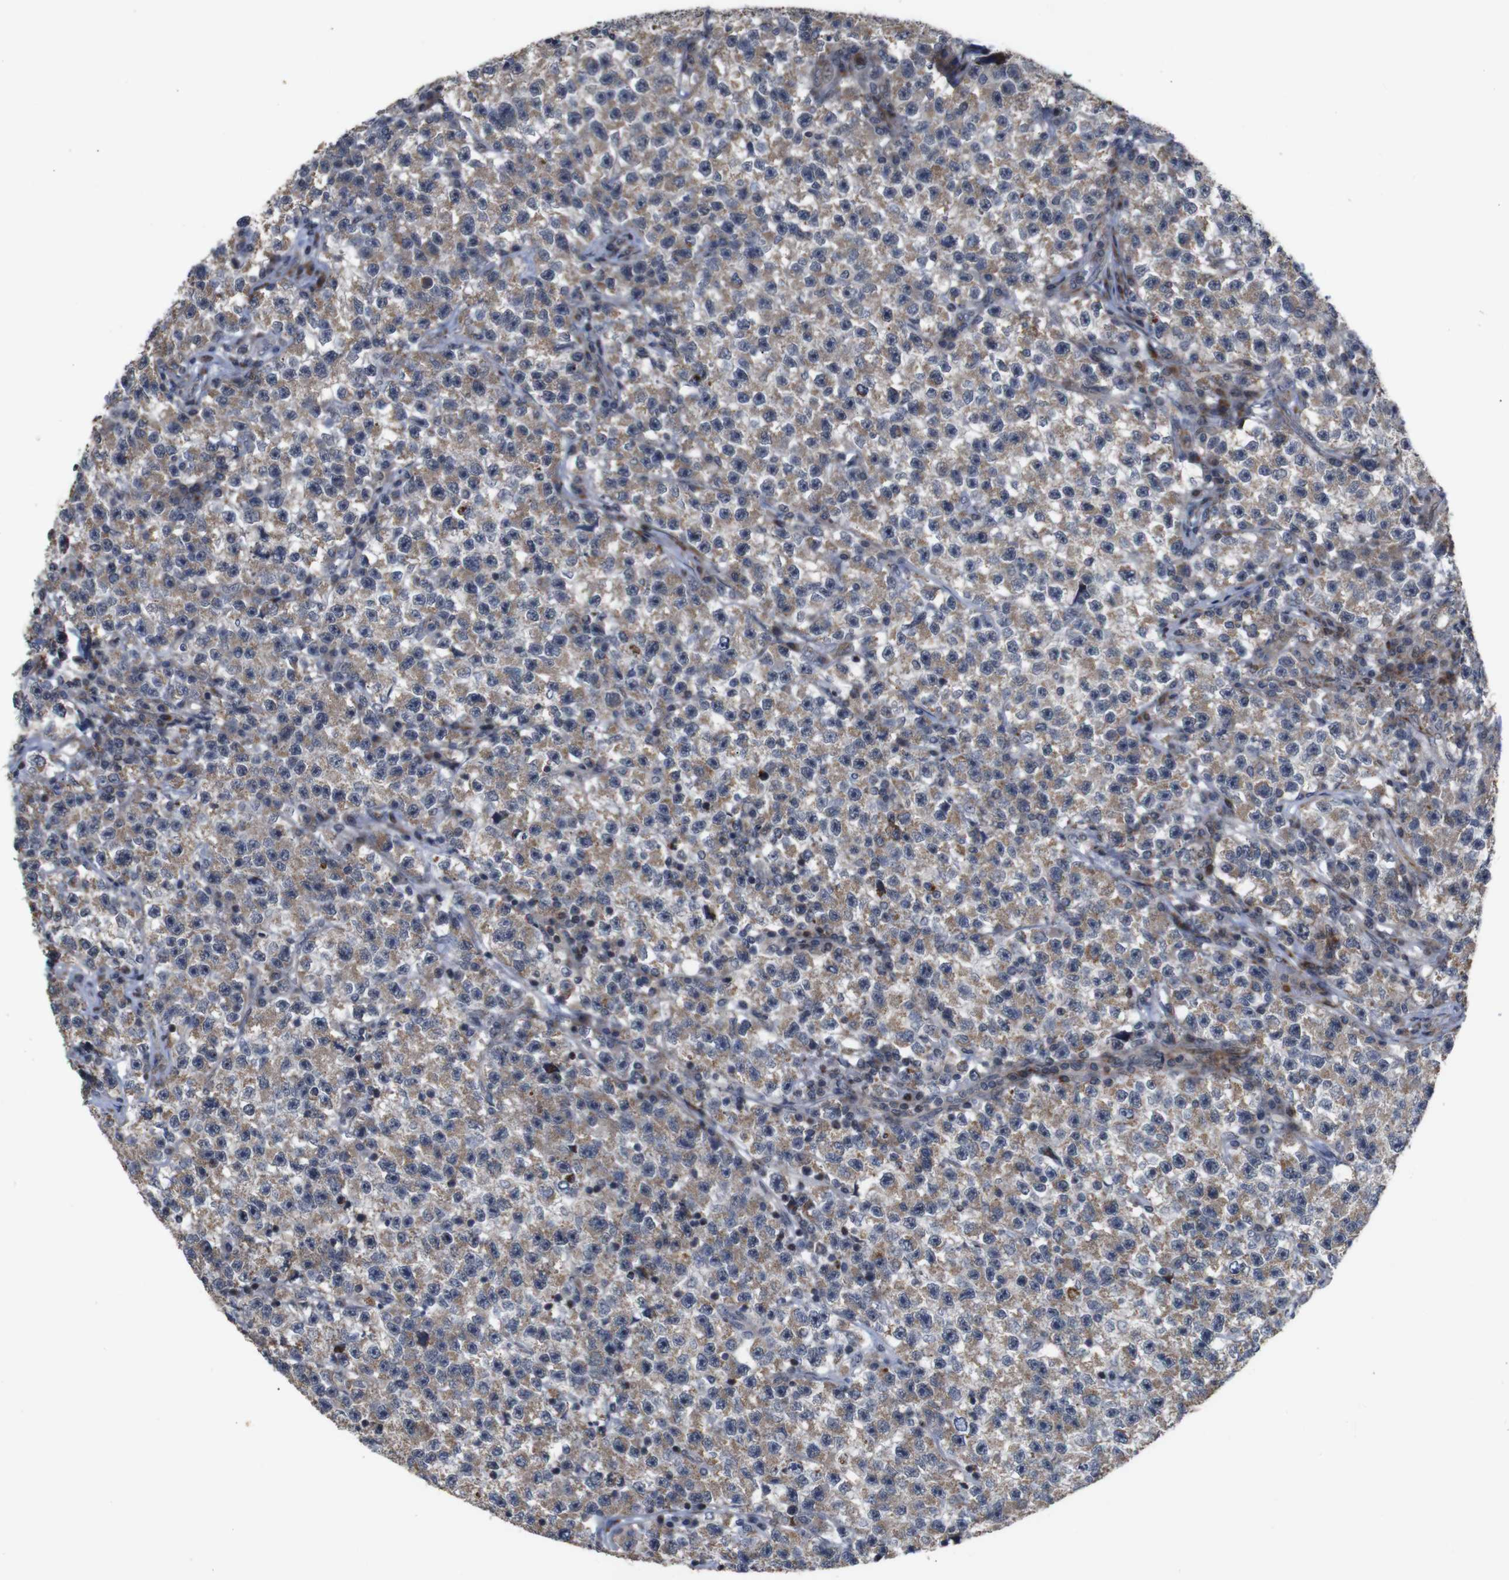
{"staining": {"intensity": "weak", "quantity": "25%-75%", "location": "cytoplasmic/membranous"}, "tissue": "testis cancer", "cell_type": "Tumor cells", "image_type": "cancer", "snomed": [{"axis": "morphology", "description": "Seminoma, NOS"}, {"axis": "topography", "description": "Testis"}], "caption": "Testis cancer stained for a protein (brown) displays weak cytoplasmic/membranous positive positivity in approximately 25%-75% of tumor cells.", "gene": "ATP7B", "patient": {"sex": "male", "age": 22}}